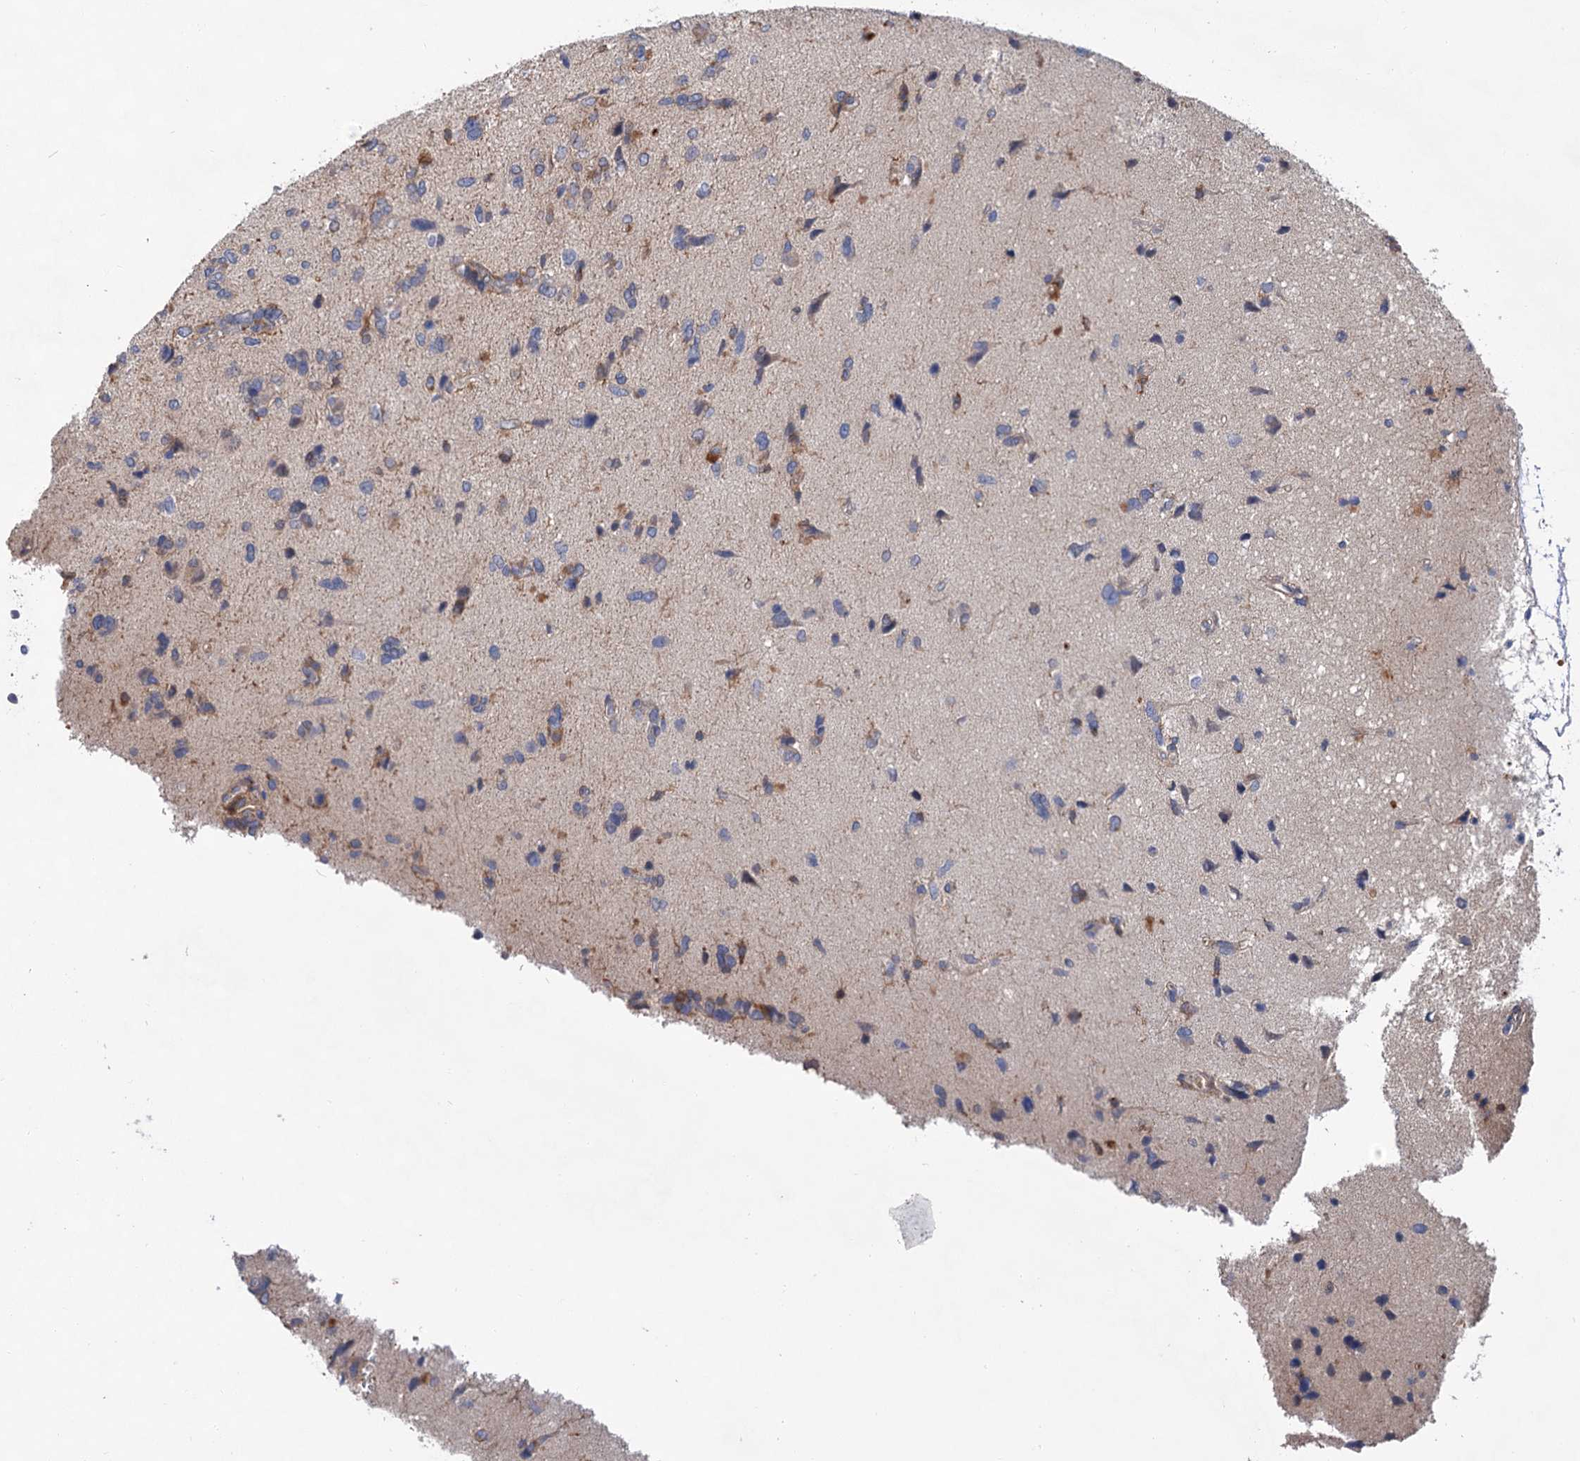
{"staining": {"intensity": "negative", "quantity": "none", "location": "none"}, "tissue": "glioma", "cell_type": "Tumor cells", "image_type": "cancer", "snomed": [{"axis": "morphology", "description": "Glioma, malignant, High grade"}, {"axis": "topography", "description": "Brain"}], "caption": "Immunohistochemistry (IHC) micrograph of neoplastic tissue: human high-grade glioma (malignant) stained with DAB shows no significant protein positivity in tumor cells. (Immunohistochemistry, brightfield microscopy, high magnification).", "gene": "TMTC3", "patient": {"sex": "female", "age": 59}}